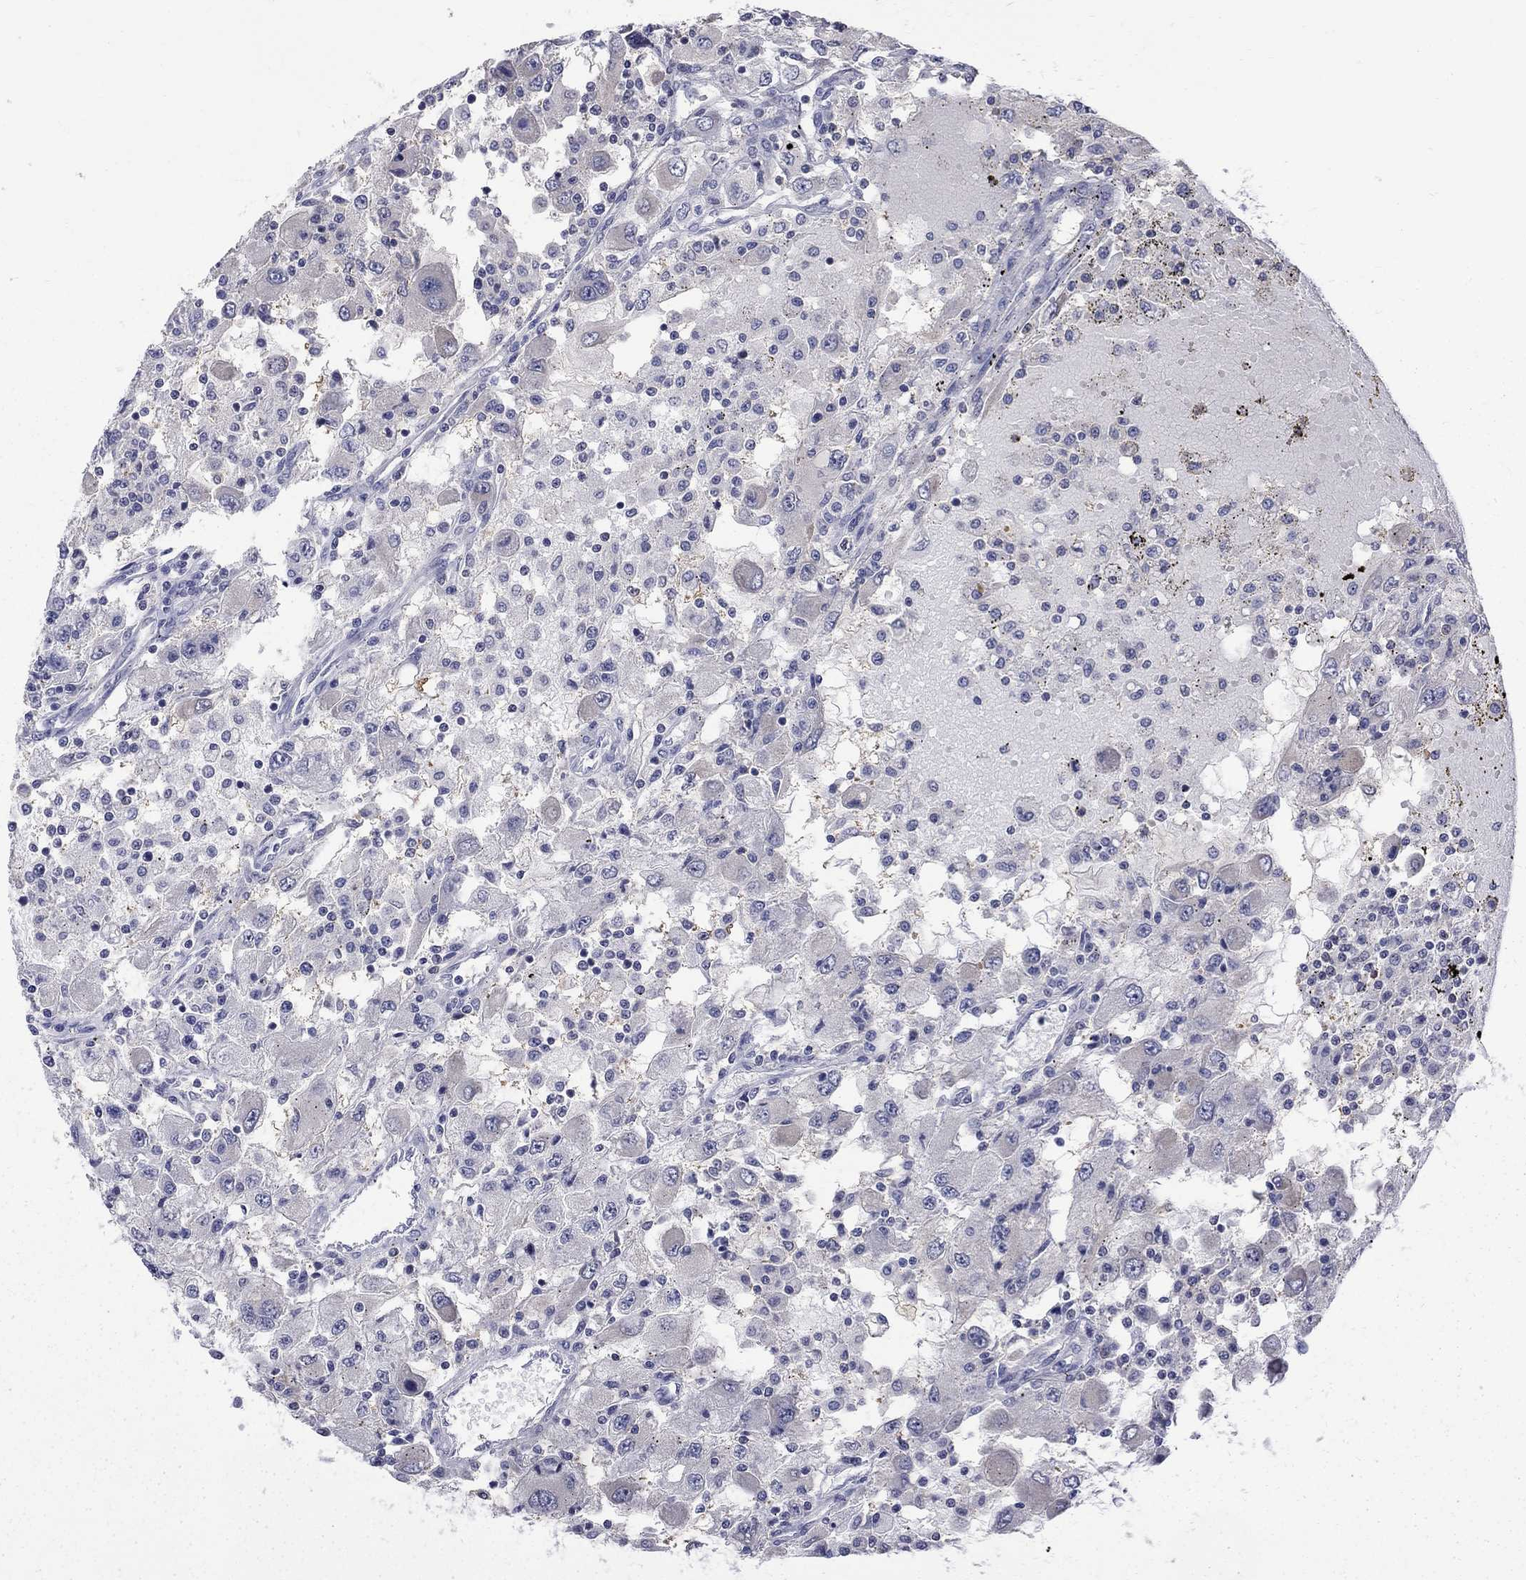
{"staining": {"intensity": "negative", "quantity": "none", "location": "none"}, "tissue": "renal cancer", "cell_type": "Tumor cells", "image_type": "cancer", "snomed": [{"axis": "morphology", "description": "Adenocarcinoma, NOS"}, {"axis": "topography", "description": "Kidney"}], "caption": "Photomicrograph shows no protein staining in tumor cells of renal cancer (adenocarcinoma) tissue. The staining is performed using DAB (3,3'-diaminobenzidine) brown chromogen with nuclei counter-stained in using hematoxylin.", "gene": "HKDC1", "patient": {"sex": "female", "age": 67}}